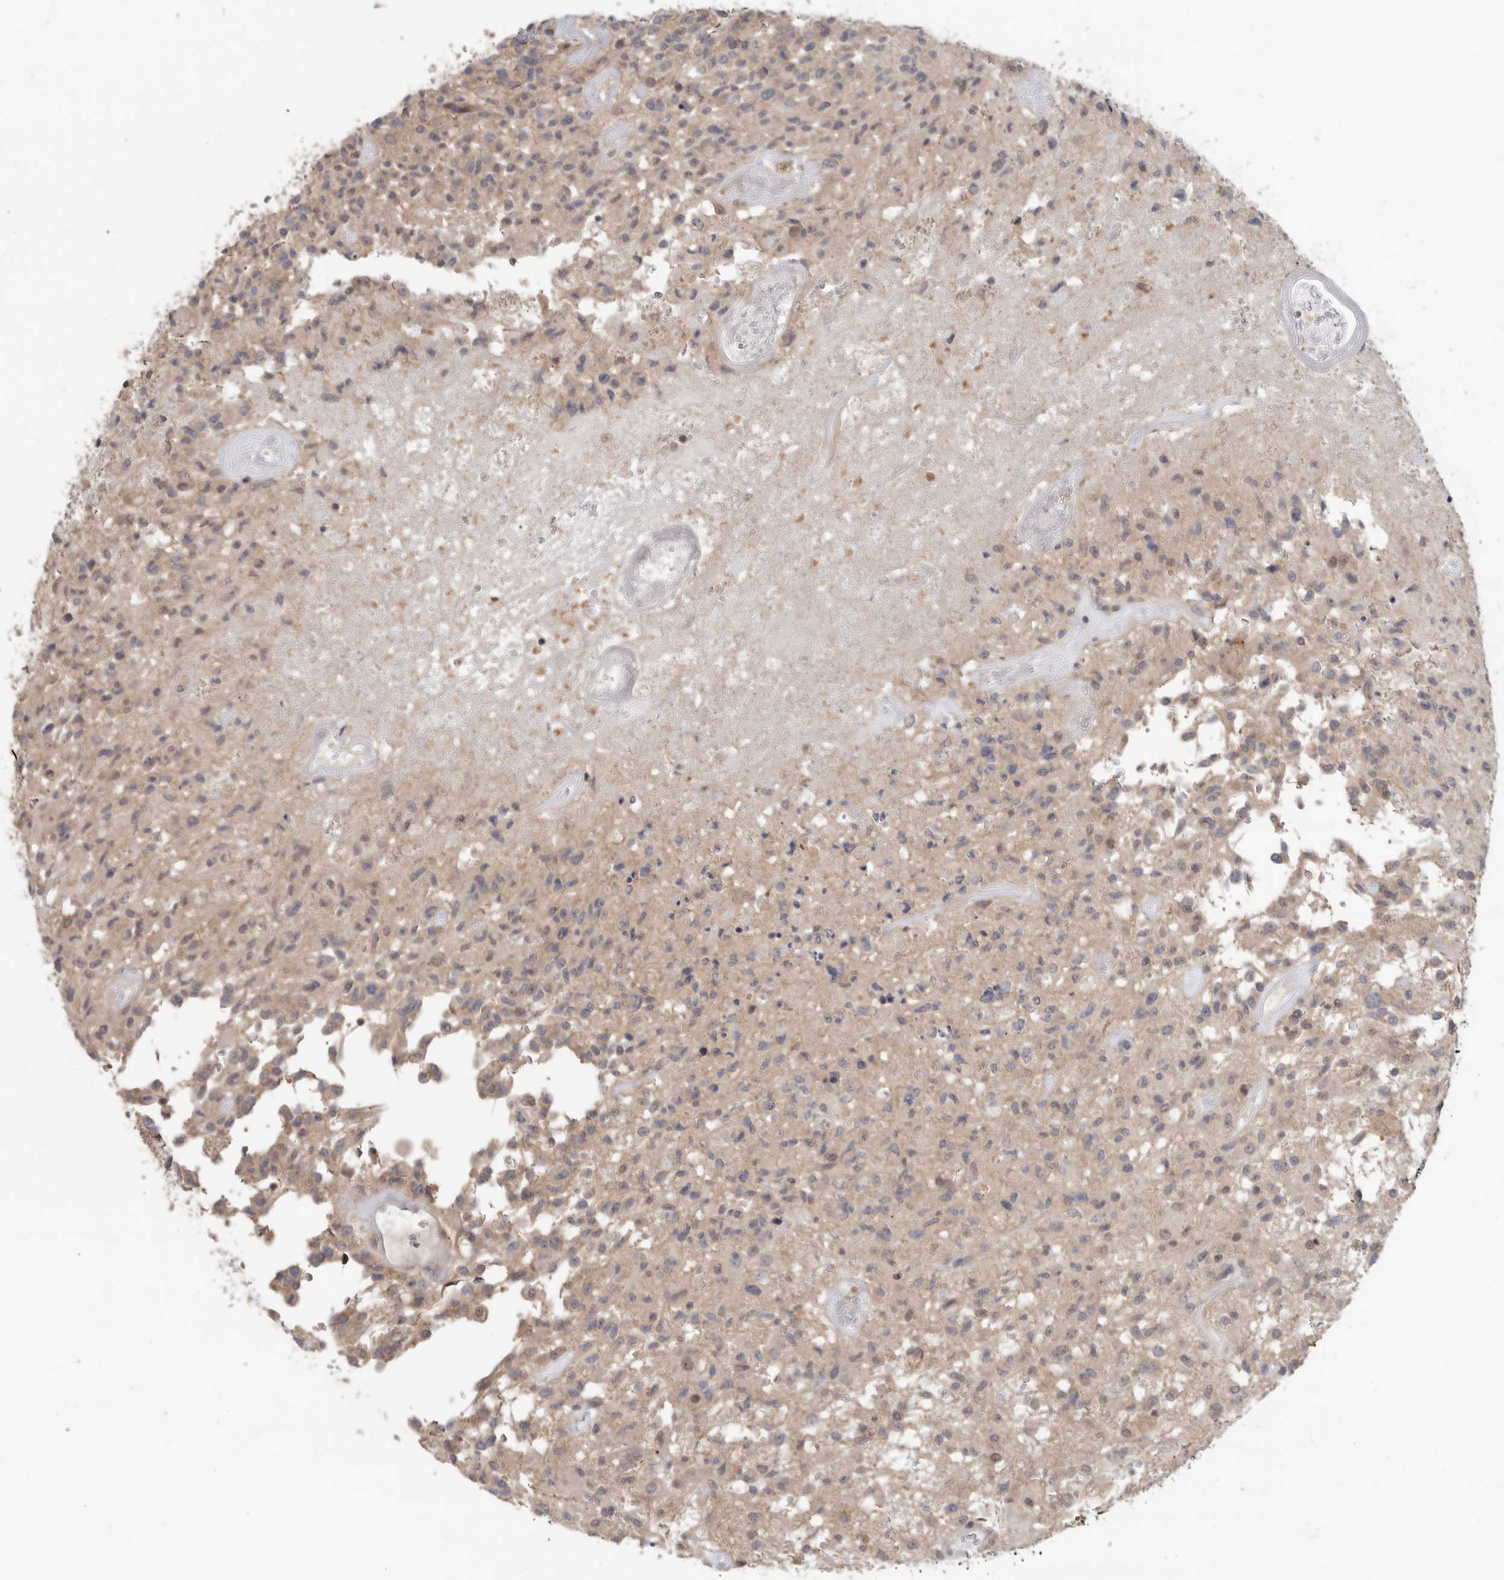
{"staining": {"intensity": "weak", "quantity": ">75%", "location": "cytoplasmic/membranous"}, "tissue": "glioma", "cell_type": "Tumor cells", "image_type": "cancer", "snomed": [{"axis": "morphology", "description": "Glioma, malignant, High grade"}, {"axis": "morphology", "description": "Glioblastoma, NOS"}, {"axis": "topography", "description": "Brain"}], "caption": "Weak cytoplasmic/membranous expression is present in about >75% of tumor cells in glioma. (Brightfield microscopy of DAB IHC at high magnification).", "gene": "KLK5", "patient": {"sex": "male", "age": 60}}